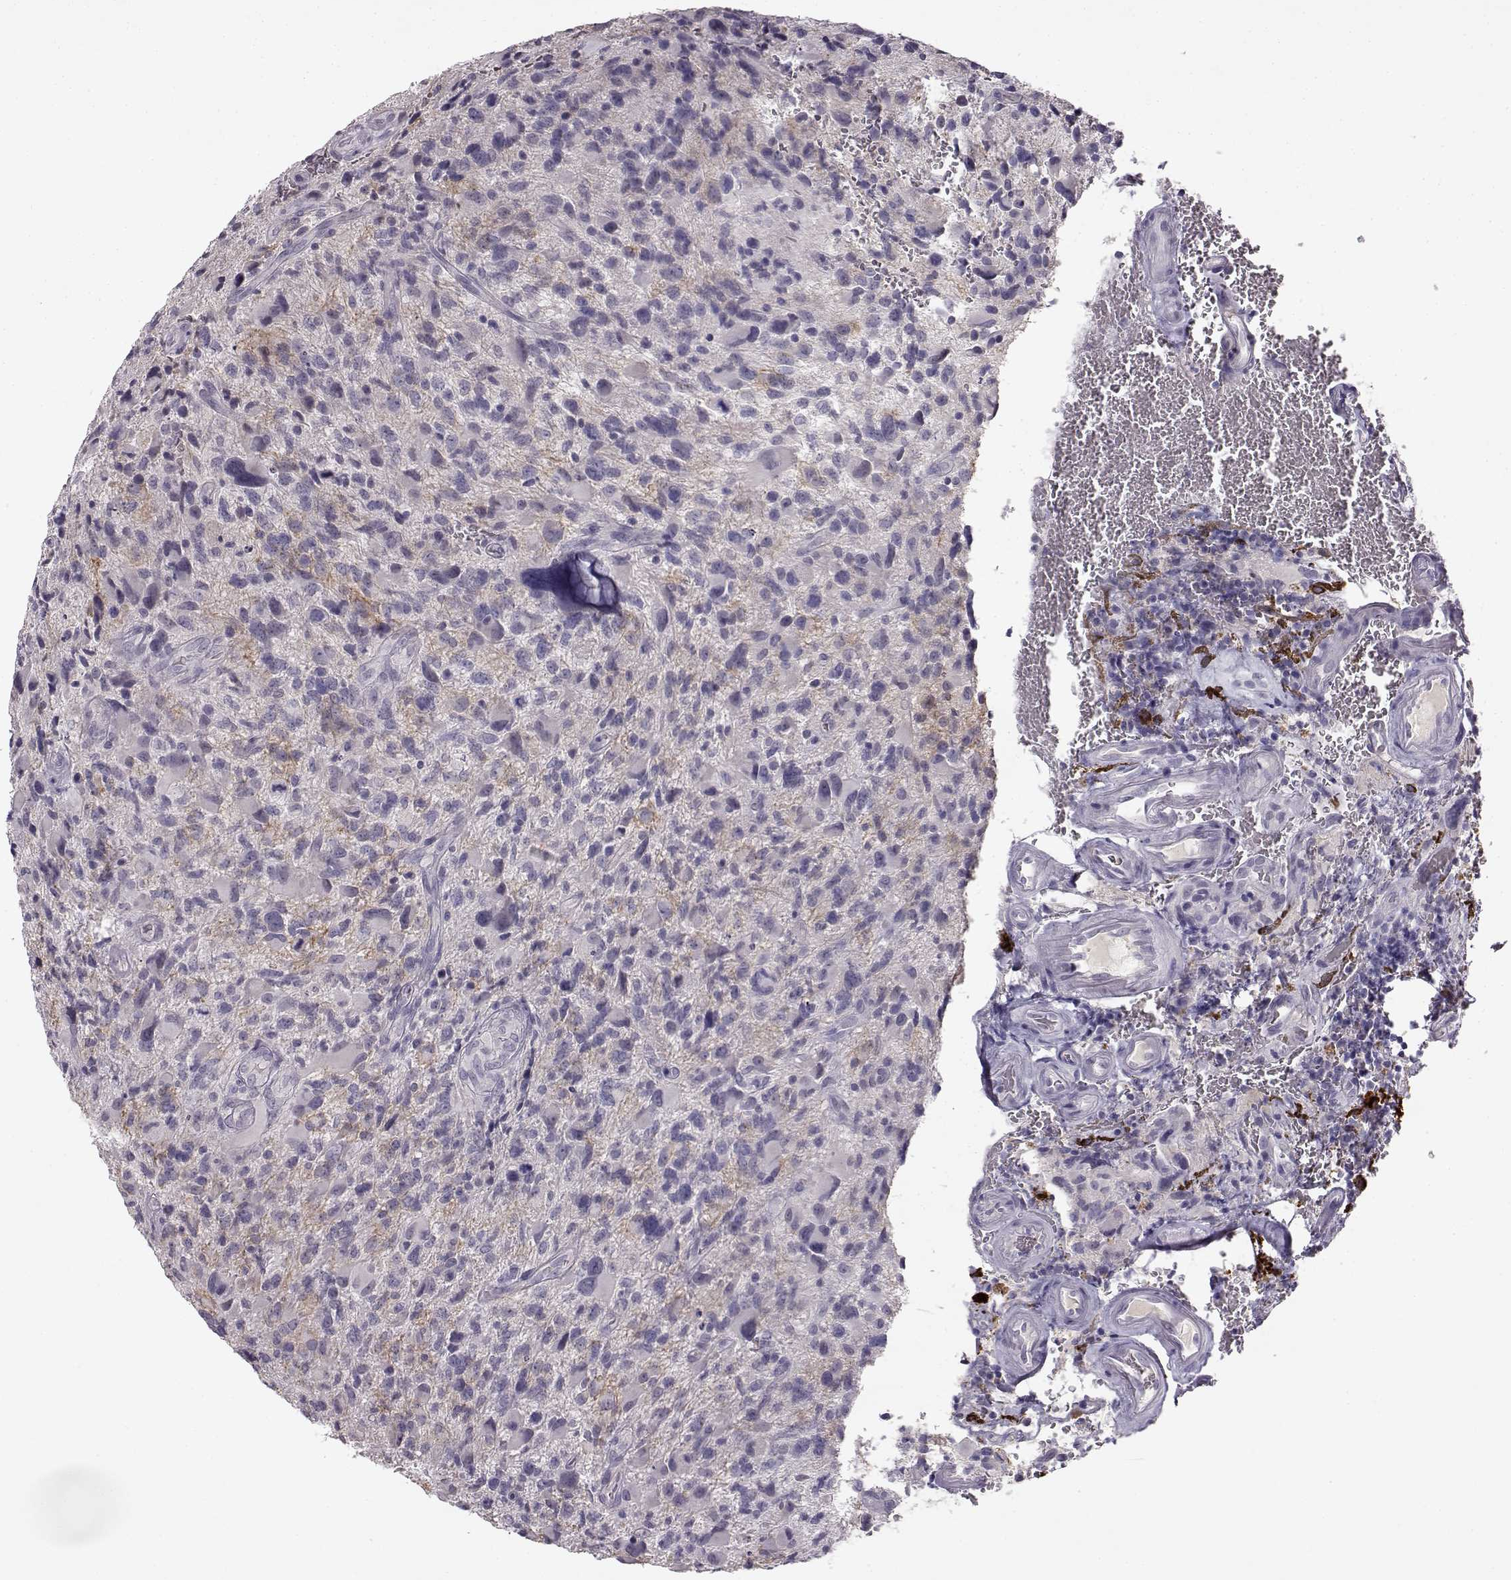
{"staining": {"intensity": "negative", "quantity": "none", "location": "none"}, "tissue": "glioma", "cell_type": "Tumor cells", "image_type": "cancer", "snomed": [{"axis": "morphology", "description": "Glioma, malignant, NOS"}, {"axis": "morphology", "description": "Glioma, malignant, High grade"}, {"axis": "topography", "description": "Brain"}], "caption": "High magnification brightfield microscopy of glioma stained with DAB (brown) and counterstained with hematoxylin (blue): tumor cells show no significant positivity.", "gene": "SPAG17", "patient": {"sex": "female", "age": 71}}